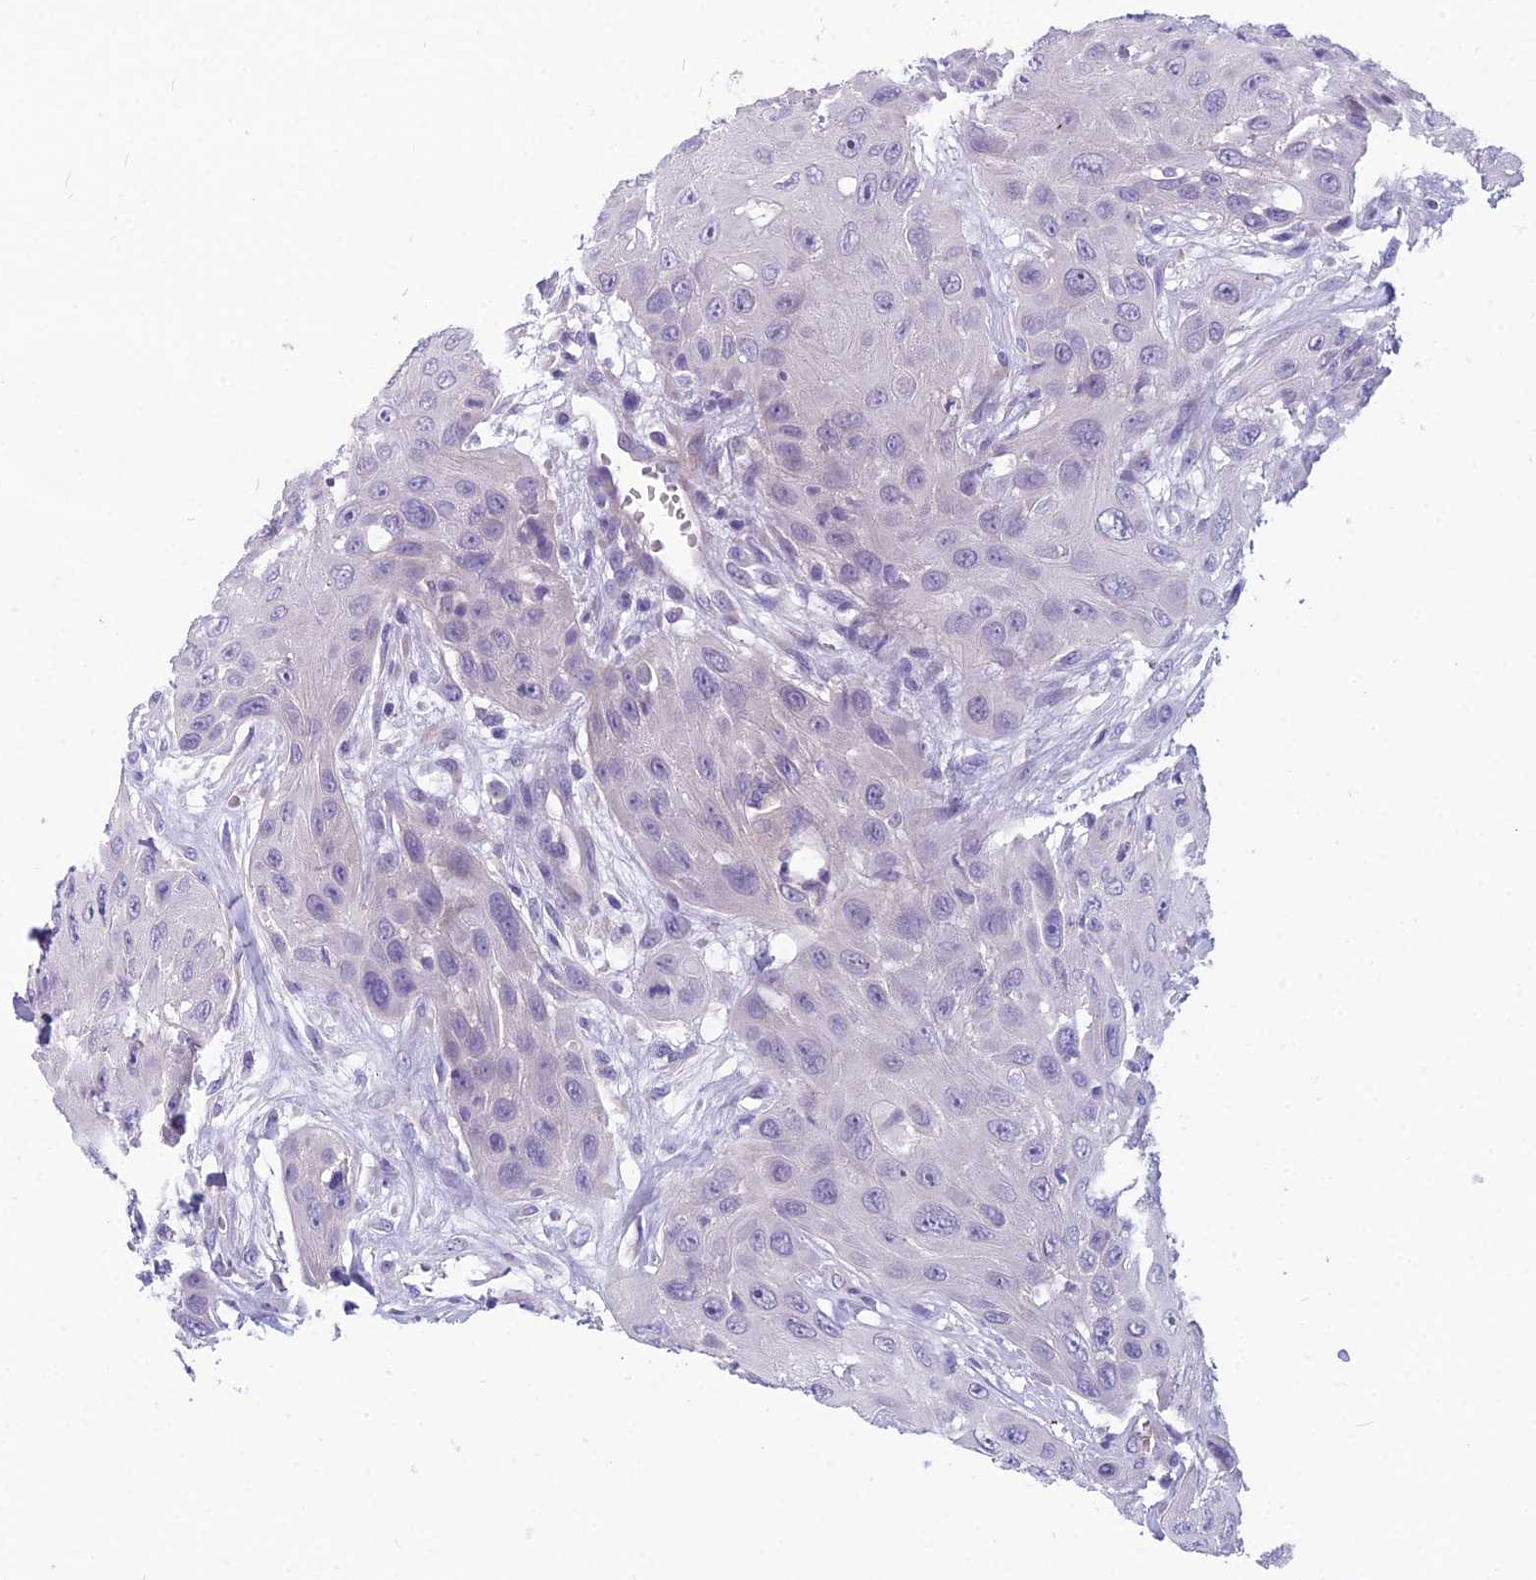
{"staining": {"intensity": "negative", "quantity": "none", "location": "none"}, "tissue": "head and neck cancer", "cell_type": "Tumor cells", "image_type": "cancer", "snomed": [{"axis": "morphology", "description": "Squamous cell carcinoma, NOS"}, {"axis": "topography", "description": "Head-Neck"}], "caption": "Squamous cell carcinoma (head and neck) was stained to show a protein in brown. There is no significant positivity in tumor cells. (DAB (3,3'-diaminobenzidine) immunohistochemistry (IHC) with hematoxylin counter stain).", "gene": "RBM41", "patient": {"sex": "male", "age": 81}}